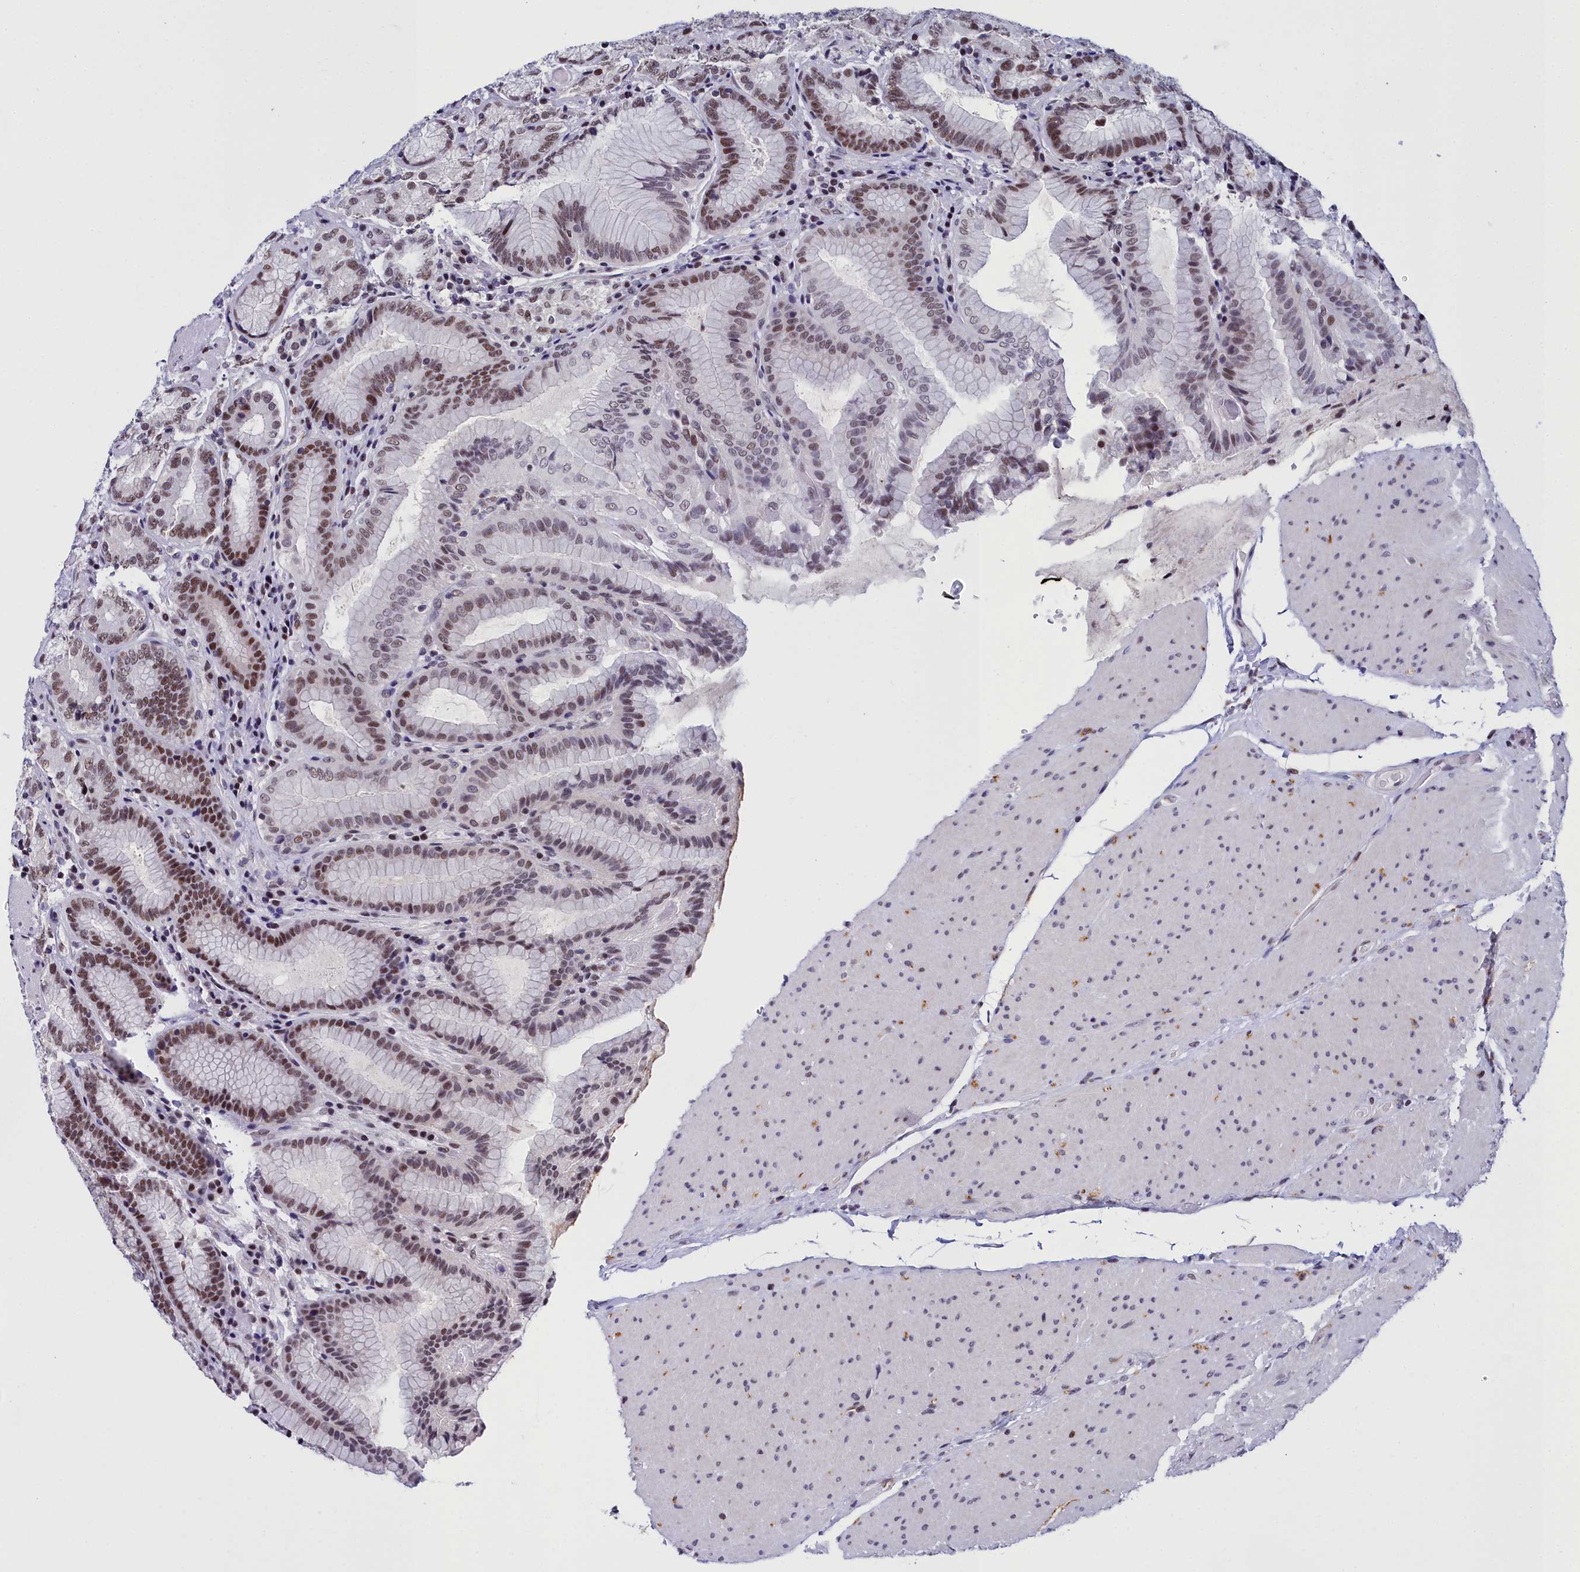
{"staining": {"intensity": "moderate", "quantity": "25%-75%", "location": "cytoplasmic/membranous,nuclear"}, "tissue": "stomach", "cell_type": "Glandular cells", "image_type": "normal", "snomed": [{"axis": "morphology", "description": "Normal tissue, NOS"}, {"axis": "topography", "description": "Stomach, upper"}, {"axis": "topography", "description": "Stomach, lower"}], "caption": "High-power microscopy captured an immunohistochemistry (IHC) image of benign stomach, revealing moderate cytoplasmic/membranous,nuclear positivity in about 25%-75% of glandular cells.", "gene": "CCDC97", "patient": {"sex": "female", "age": 76}}